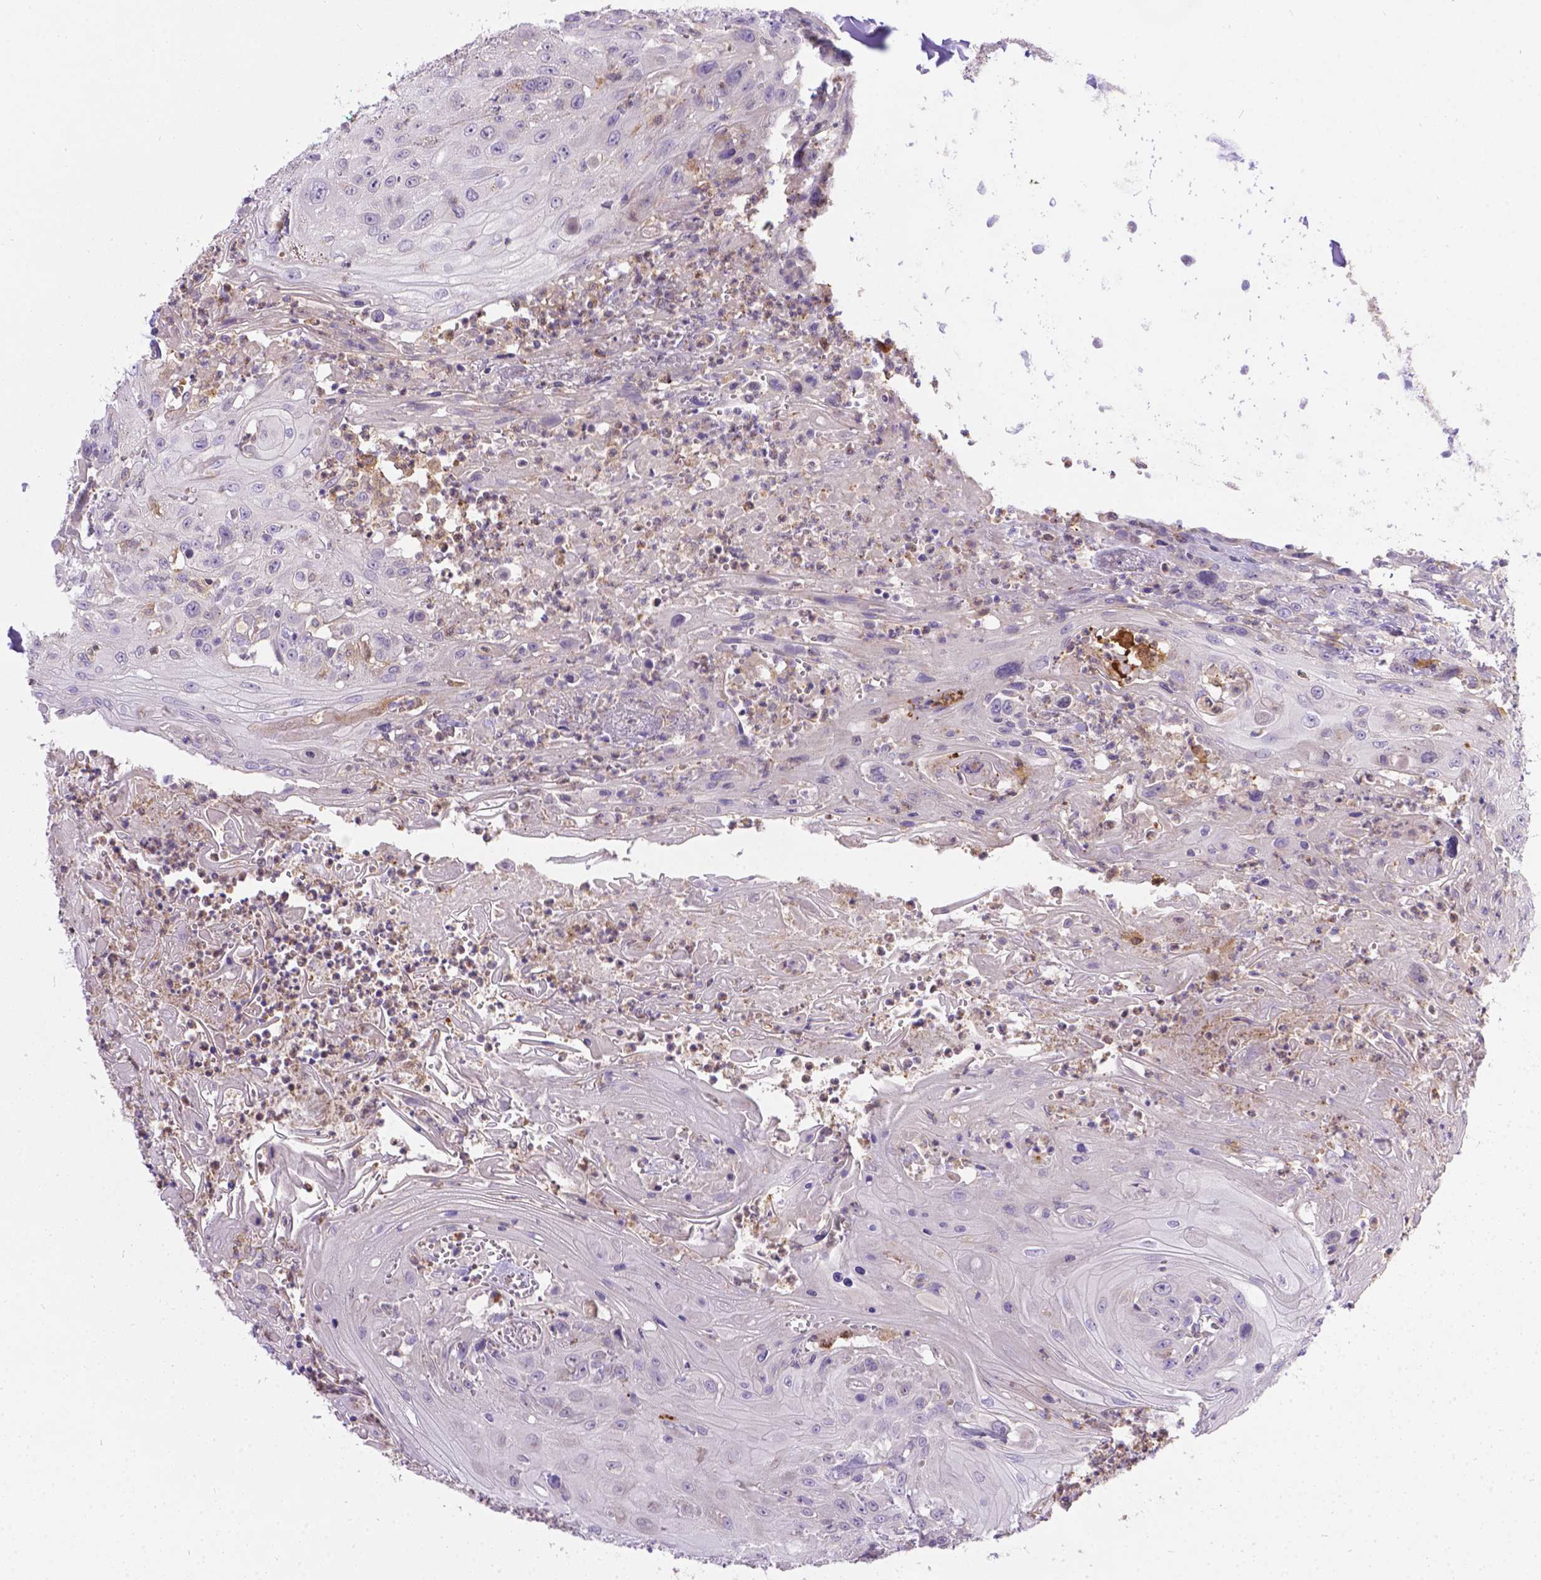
{"staining": {"intensity": "negative", "quantity": "none", "location": "none"}, "tissue": "head and neck cancer", "cell_type": "Tumor cells", "image_type": "cancer", "snomed": [{"axis": "morphology", "description": "Squamous cell carcinoma, NOS"}, {"axis": "topography", "description": "Skin"}, {"axis": "topography", "description": "Head-Neck"}], "caption": "Immunohistochemistry (IHC) image of neoplastic tissue: human head and neck cancer (squamous cell carcinoma) stained with DAB (3,3'-diaminobenzidine) demonstrates no significant protein positivity in tumor cells.", "gene": "TM4SF18", "patient": {"sex": "male", "age": 80}}